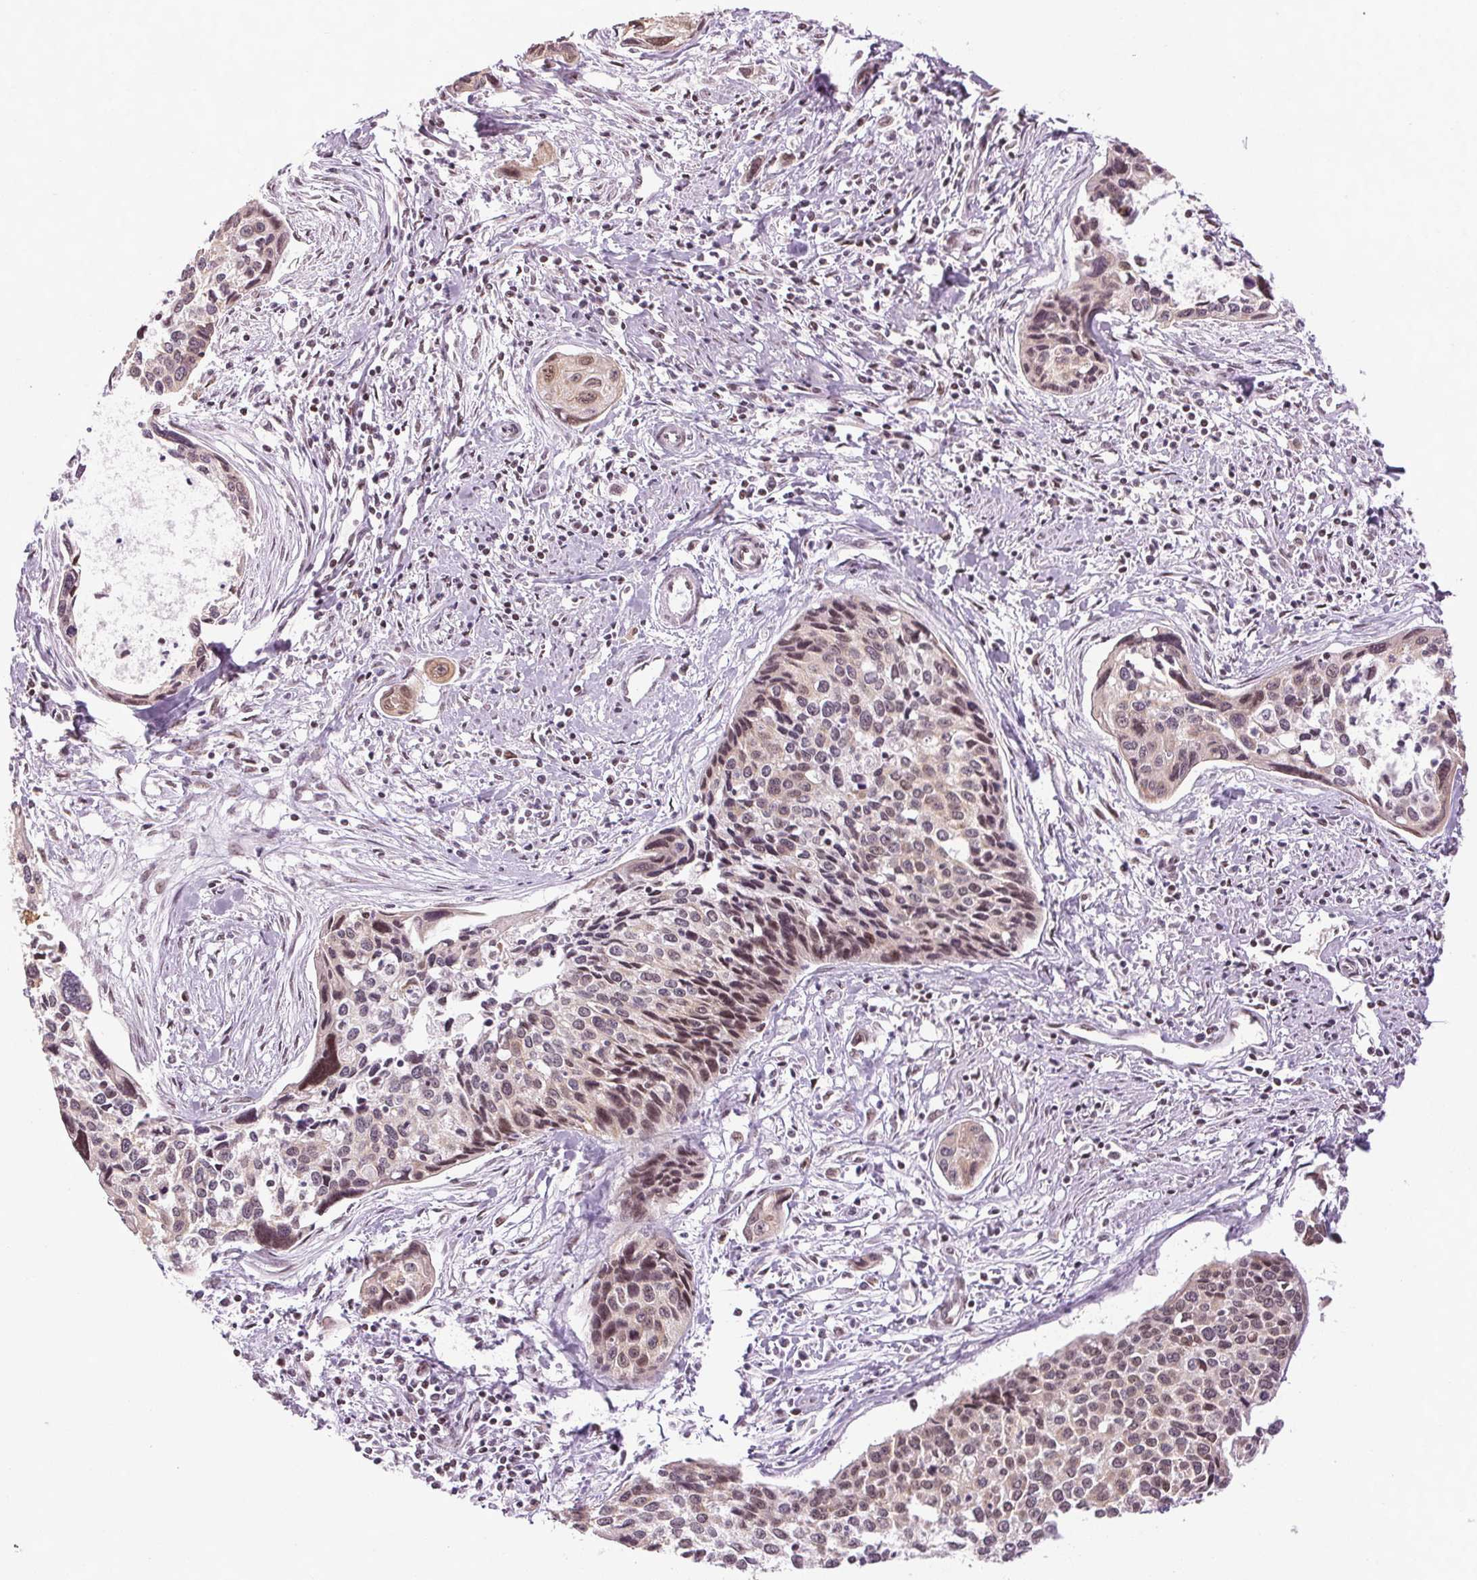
{"staining": {"intensity": "moderate", "quantity": "25%-75%", "location": "nuclear"}, "tissue": "cervical cancer", "cell_type": "Tumor cells", "image_type": "cancer", "snomed": [{"axis": "morphology", "description": "Squamous cell carcinoma, NOS"}, {"axis": "topography", "description": "Cervix"}], "caption": "DAB (3,3'-diaminobenzidine) immunohistochemical staining of squamous cell carcinoma (cervical) exhibits moderate nuclear protein staining in approximately 25%-75% of tumor cells.", "gene": "XPC", "patient": {"sex": "female", "age": 70}}